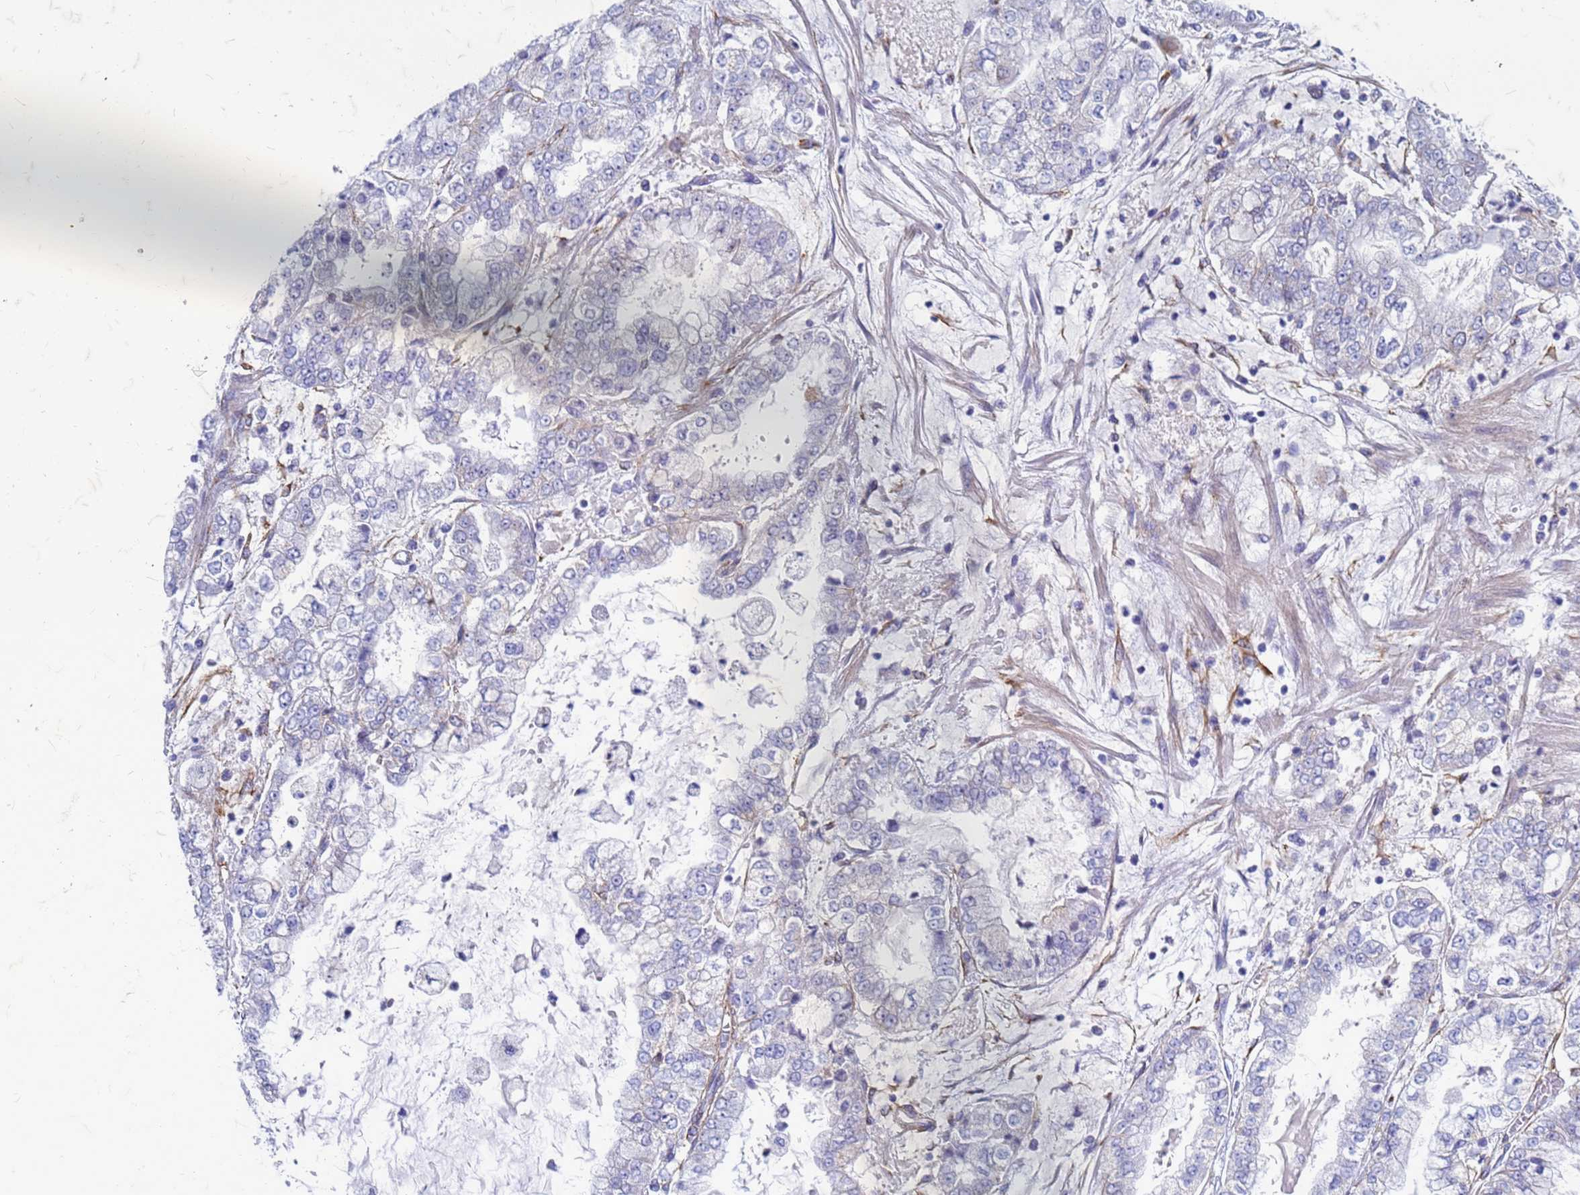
{"staining": {"intensity": "negative", "quantity": "none", "location": "none"}, "tissue": "stomach cancer", "cell_type": "Tumor cells", "image_type": "cancer", "snomed": [{"axis": "morphology", "description": "Adenocarcinoma, NOS"}, {"axis": "topography", "description": "Stomach"}], "caption": "IHC histopathology image of human stomach adenocarcinoma stained for a protein (brown), which reveals no expression in tumor cells.", "gene": "TRIM64B", "patient": {"sex": "male", "age": 76}}